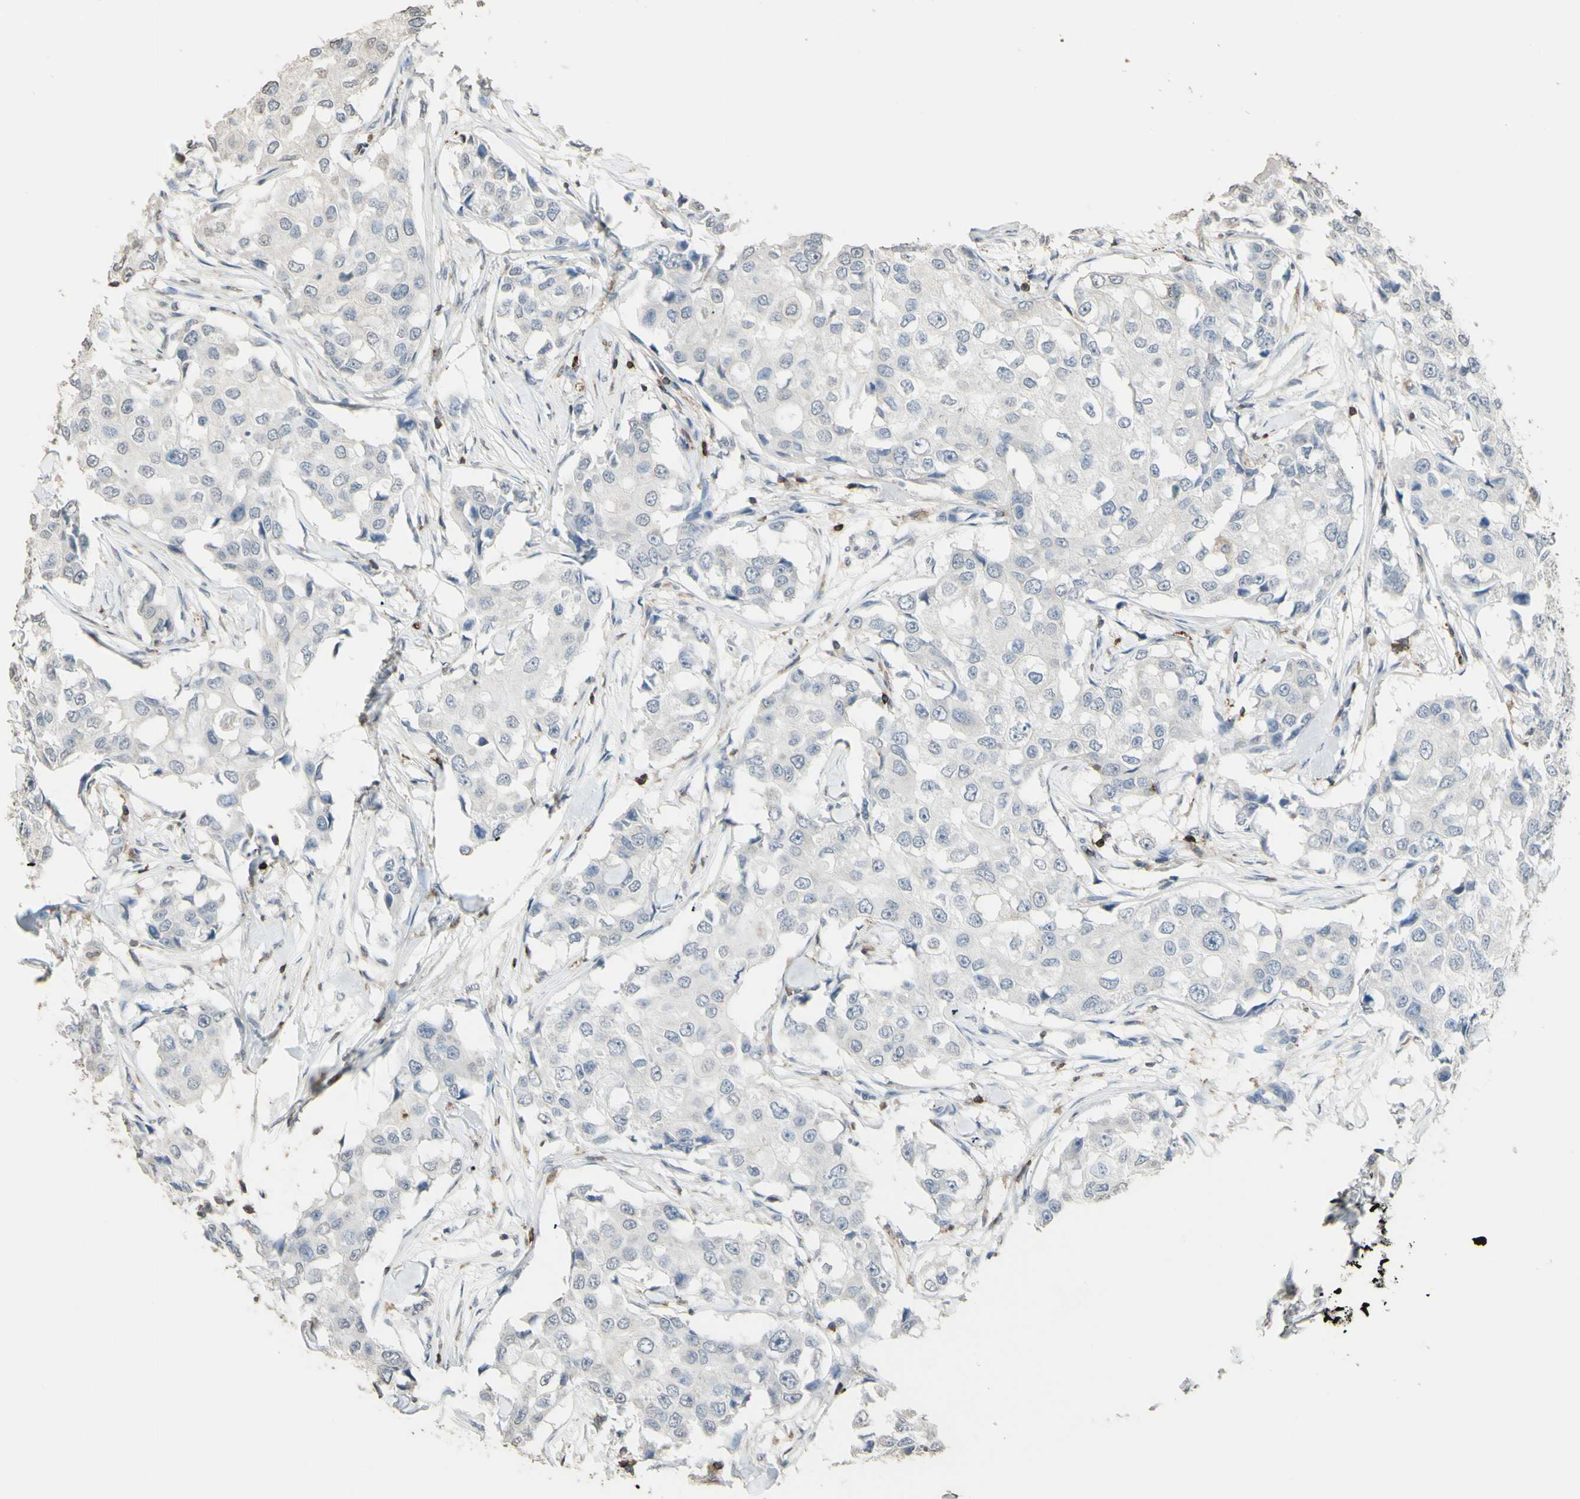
{"staining": {"intensity": "negative", "quantity": "none", "location": "none"}, "tissue": "breast cancer", "cell_type": "Tumor cells", "image_type": "cancer", "snomed": [{"axis": "morphology", "description": "Duct carcinoma"}, {"axis": "topography", "description": "Breast"}], "caption": "This is a image of IHC staining of breast cancer (intraductal carcinoma), which shows no expression in tumor cells.", "gene": "PSTPIP1", "patient": {"sex": "female", "age": 27}}